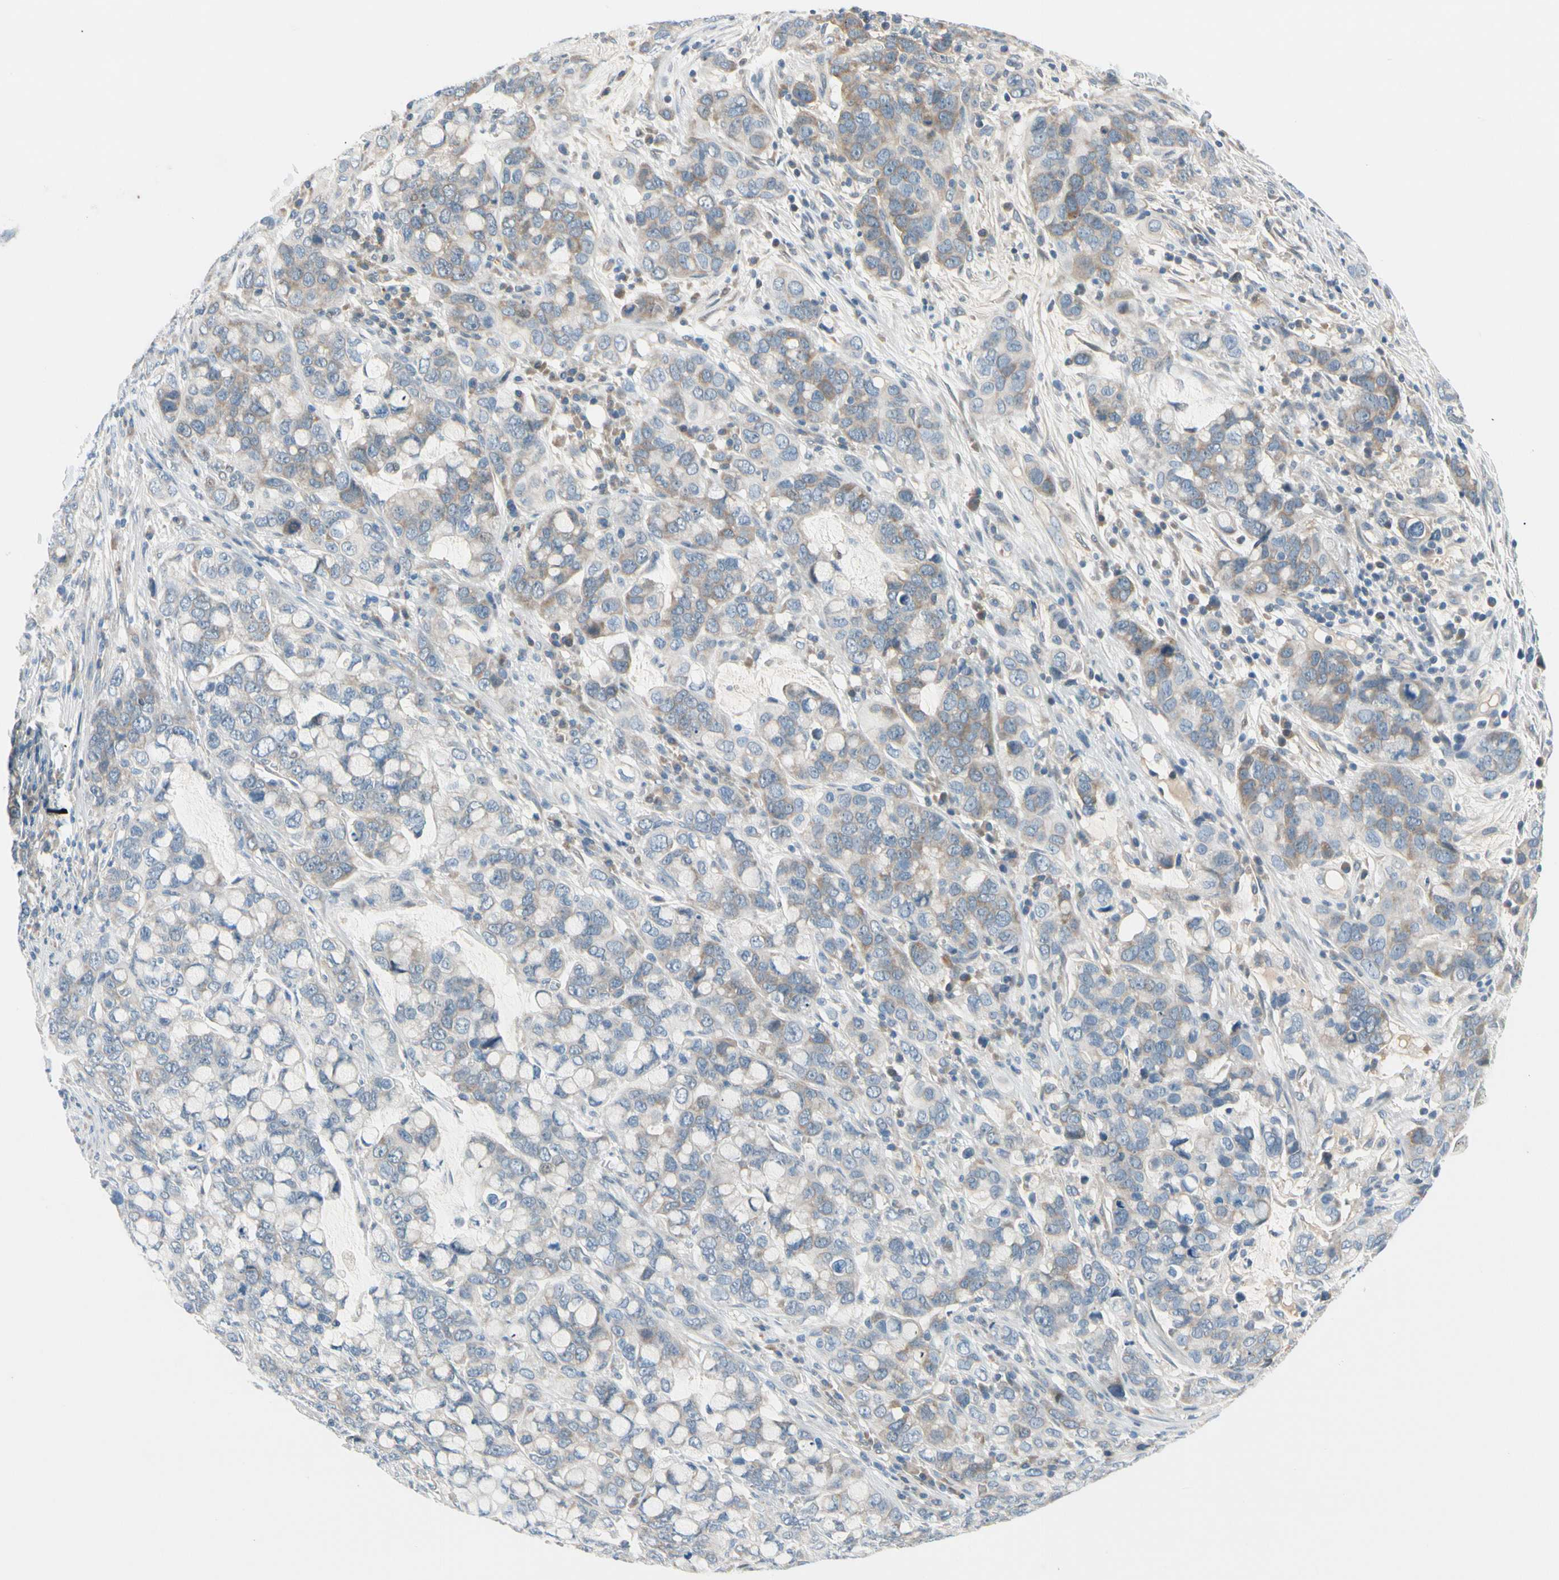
{"staining": {"intensity": "moderate", "quantity": "25%-75%", "location": "cytoplasmic/membranous"}, "tissue": "stomach cancer", "cell_type": "Tumor cells", "image_type": "cancer", "snomed": [{"axis": "morphology", "description": "Adenocarcinoma, NOS"}, {"axis": "topography", "description": "Stomach, lower"}], "caption": "Tumor cells demonstrate medium levels of moderate cytoplasmic/membranous expression in about 25%-75% of cells in human stomach cancer. Nuclei are stained in blue.", "gene": "CFAP36", "patient": {"sex": "male", "age": 84}}